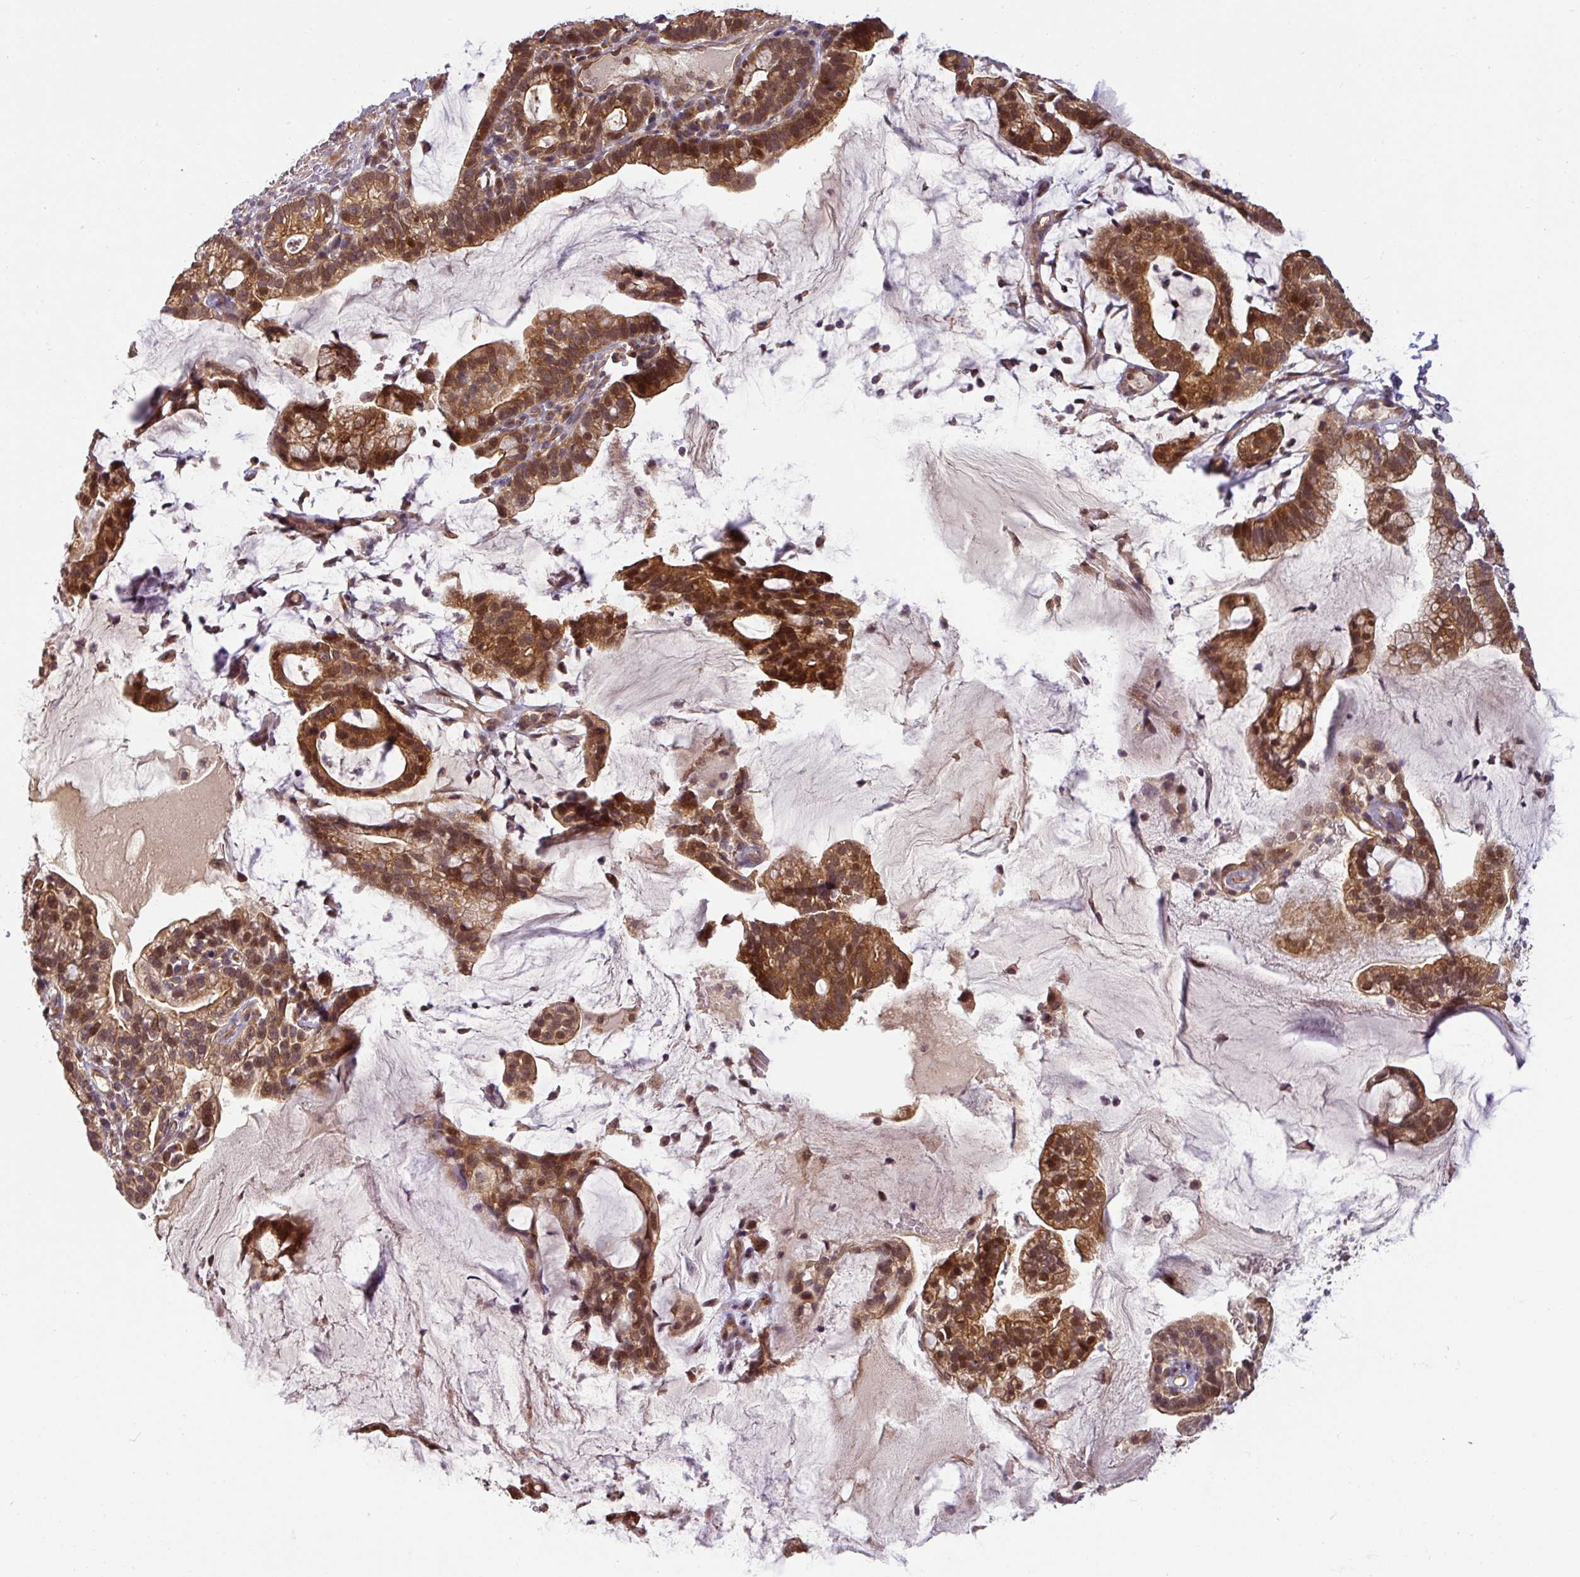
{"staining": {"intensity": "moderate", "quantity": ">75%", "location": "cytoplasmic/membranous,nuclear"}, "tissue": "cervical cancer", "cell_type": "Tumor cells", "image_type": "cancer", "snomed": [{"axis": "morphology", "description": "Adenocarcinoma, NOS"}, {"axis": "topography", "description": "Cervix"}], "caption": "The micrograph exhibits staining of cervical cancer, revealing moderate cytoplasmic/membranous and nuclear protein staining (brown color) within tumor cells.", "gene": "SHB", "patient": {"sex": "female", "age": 41}}